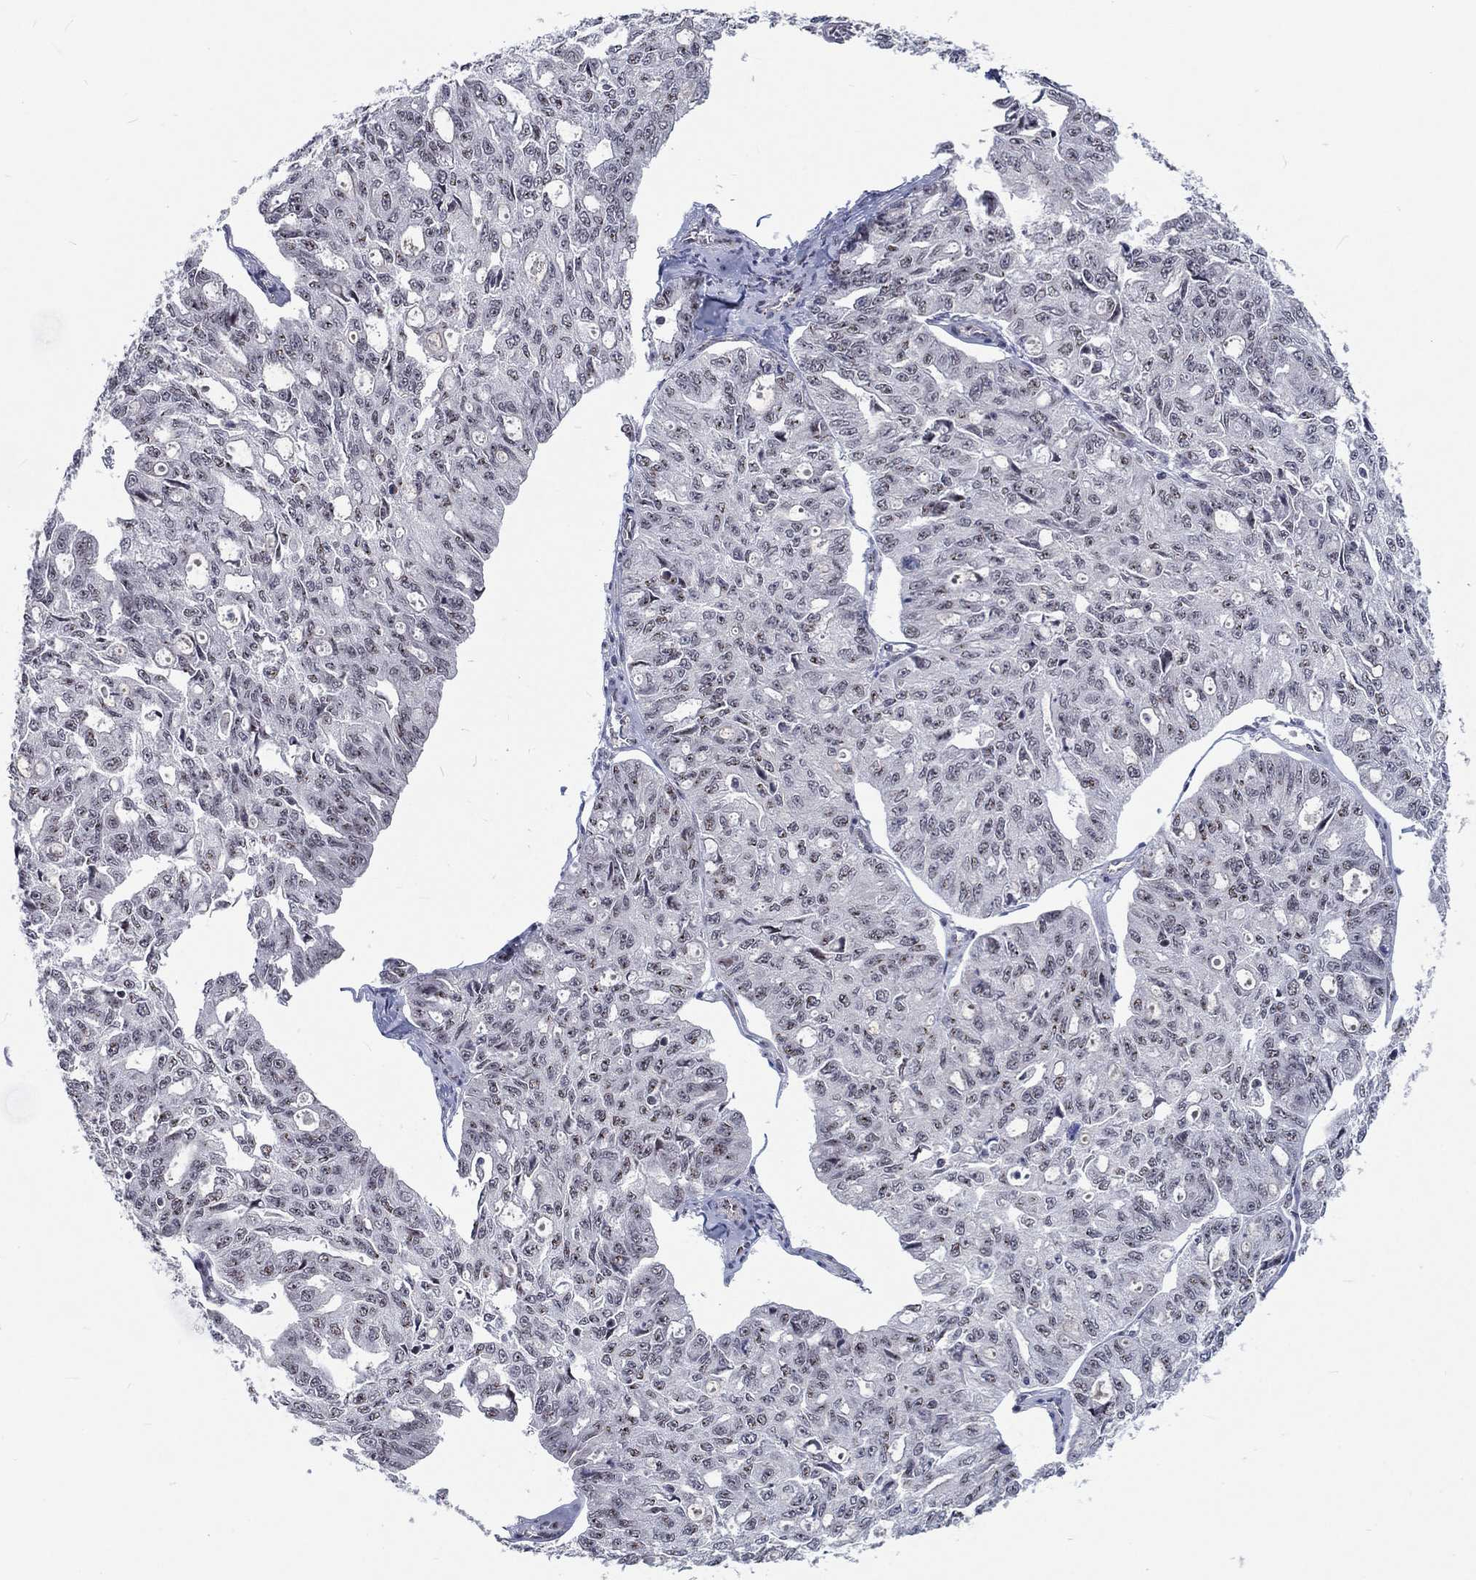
{"staining": {"intensity": "negative", "quantity": "none", "location": "none"}, "tissue": "ovarian cancer", "cell_type": "Tumor cells", "image_type": "cancer", "snomed": [{"axis": "morphology", "description": "Carcinoma, endometroid"}, {"axis": "topography", "description": "Ovary"}], "caption": "This histopathology image is of ovarian cancer stained with immunohistochemistry (IHC) to label a protein in brown with the nuclei are counter-stained blue. There is no expression in tumor cells.", "gene": "ZBED1", "patient": {"sex": "female", "age": 65}}